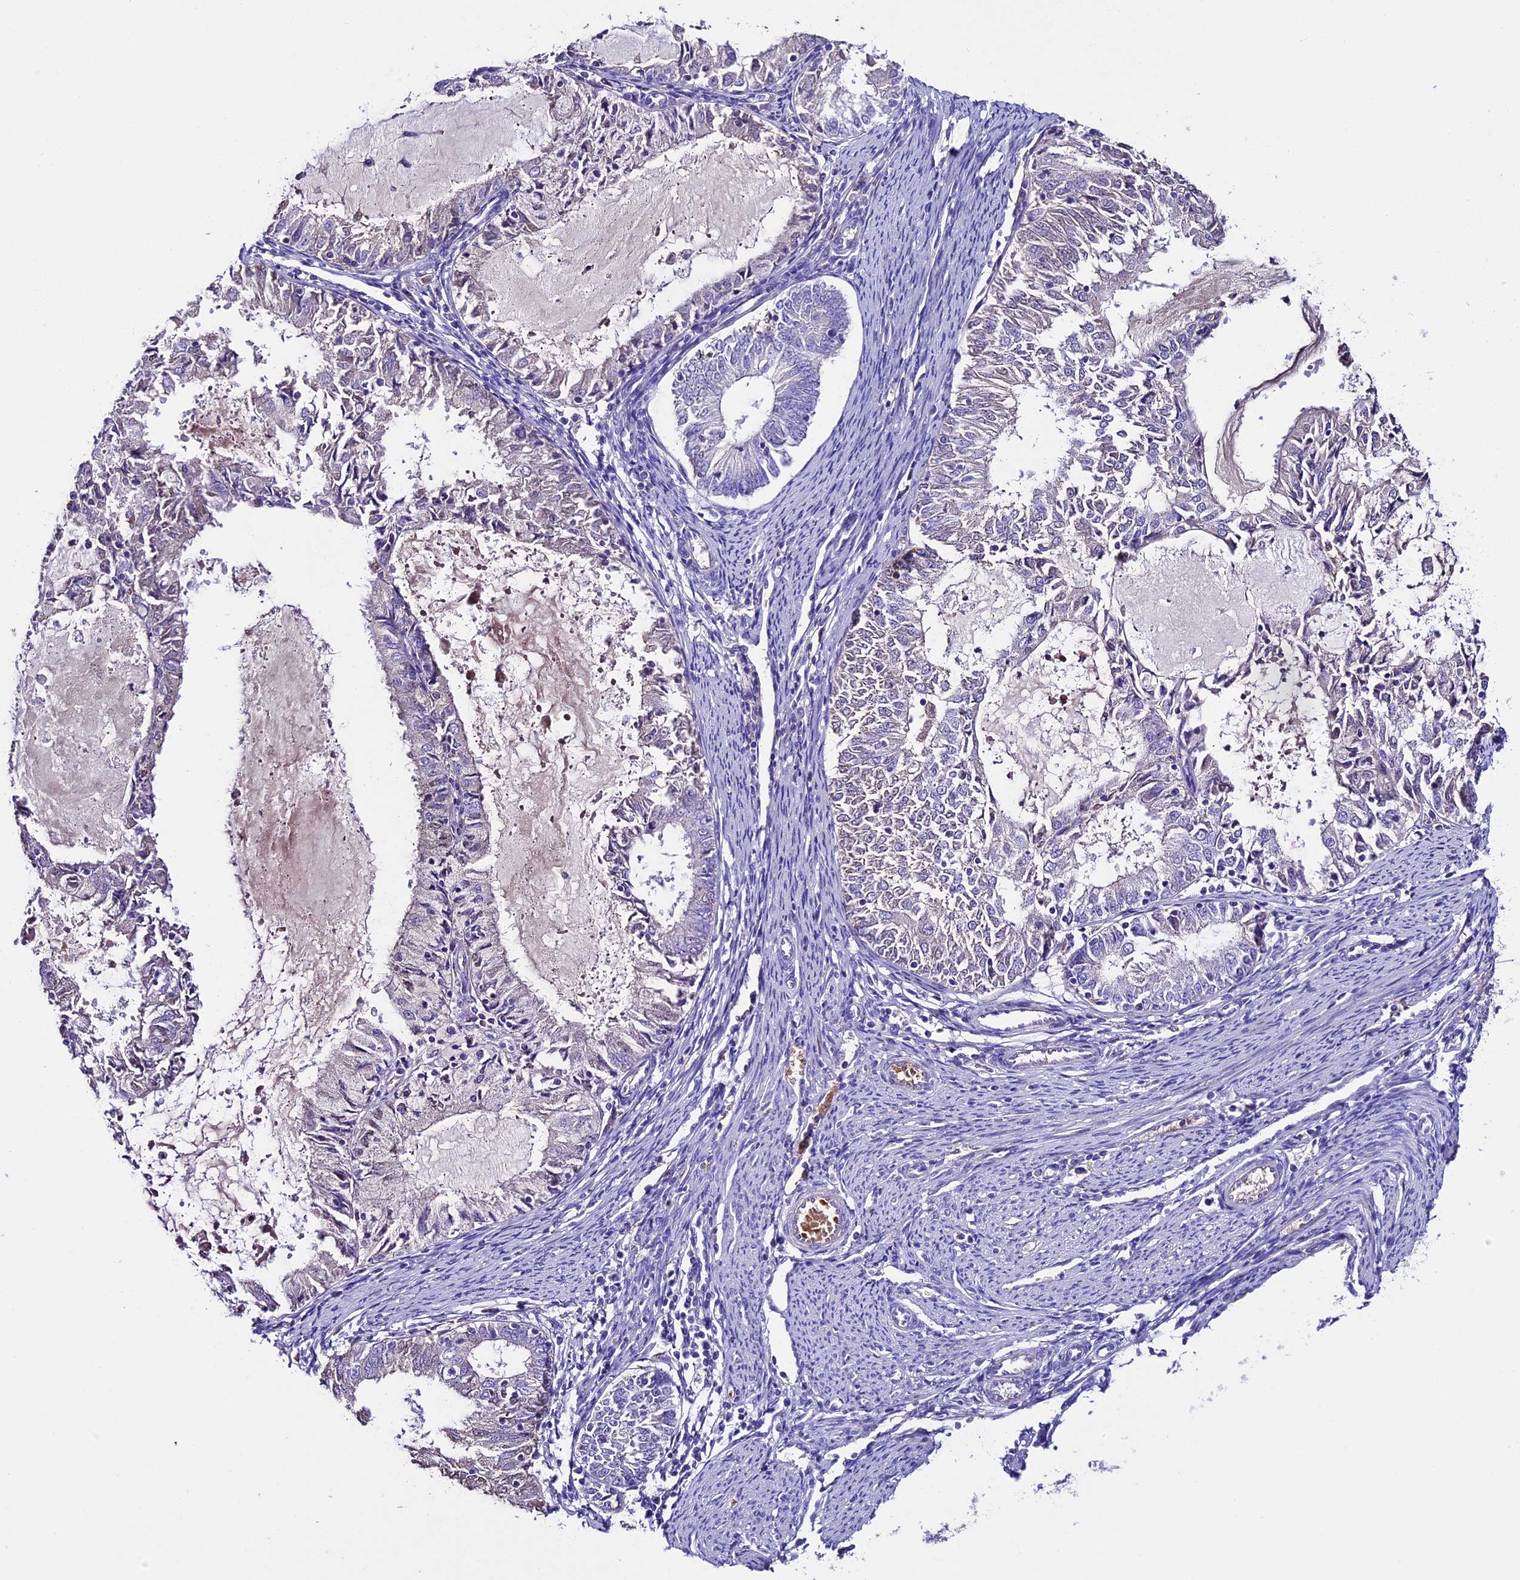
{"staining": {"intensity": "negative", "quantity": "none", "location": "none"}, "tissue": "endometrial cancer", "cell_type": "Tumor cells", "image_type": "cancer", "snomed": [{"axis": "morphology", "description": "Adenocarcinoma, NOS"}, {"axis": "topography", "description": "Endometrium"}], "caption": "Protein analysis of endometrial cancer demonstrates no significant staining in tumor cells.", "gene": "TCP11L2", "patient": {"sex": "female", "age": 57}}